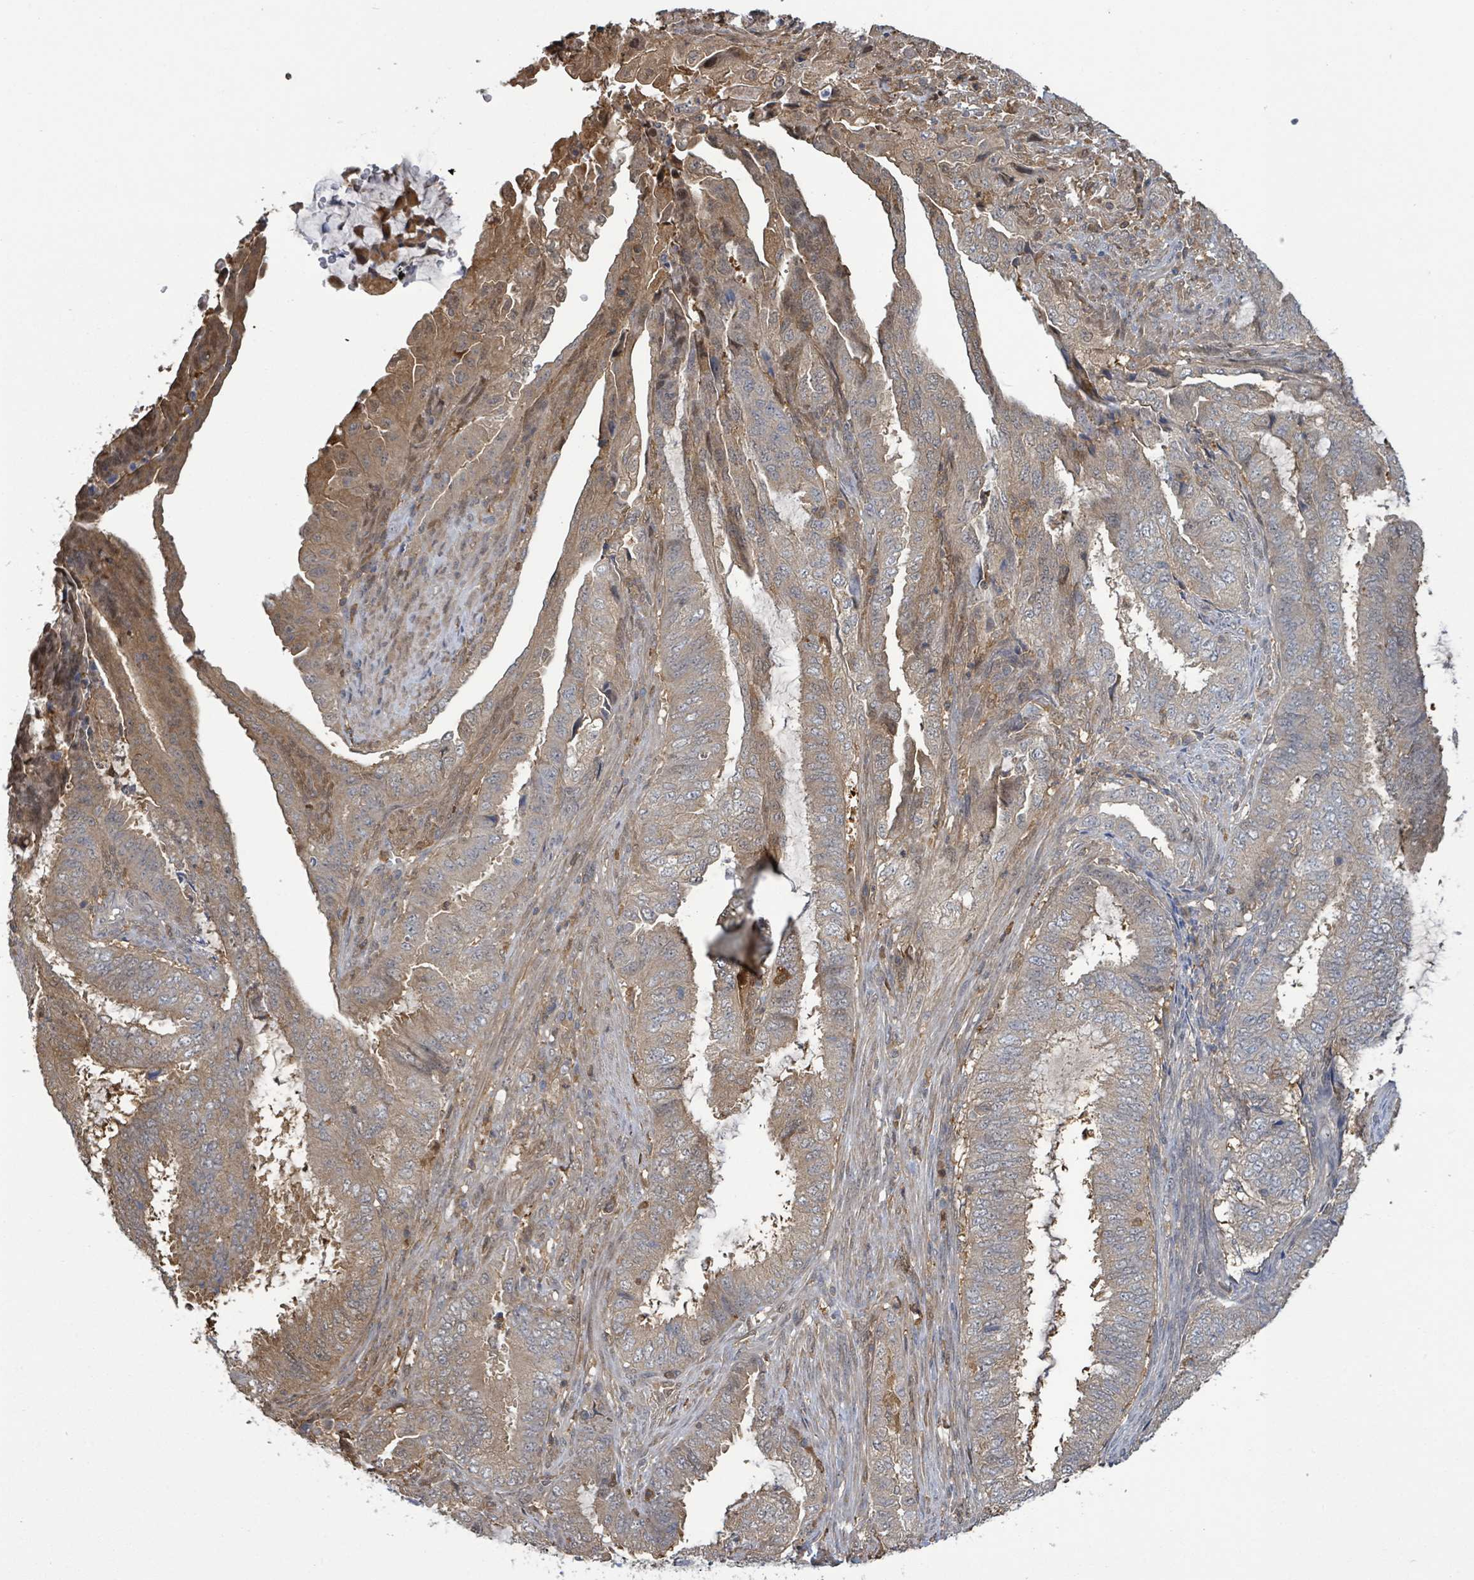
{"staining": {"intensity": "moderate", "quantity": ">75%", "location": "cytoplasmic/membranous"}, "tissue": "endometrial cancer", "cell_type": "Tumor cells", "image_type": "cancer", "snomed": [{"axis": "morphology", "description": "Adenocarcinoma, NOS"}, {"axis": "topography", "description": "Endometrium"}], "caption": "Immunohistochemistry of endometrial cancer (adenocarcinoma) displays medium levels of moderate cytoplasmic/membranous staining in approximately >75% of tumor cells.", "gene": "PGAM1", "patient": {"sex": "female", "age": 51}}